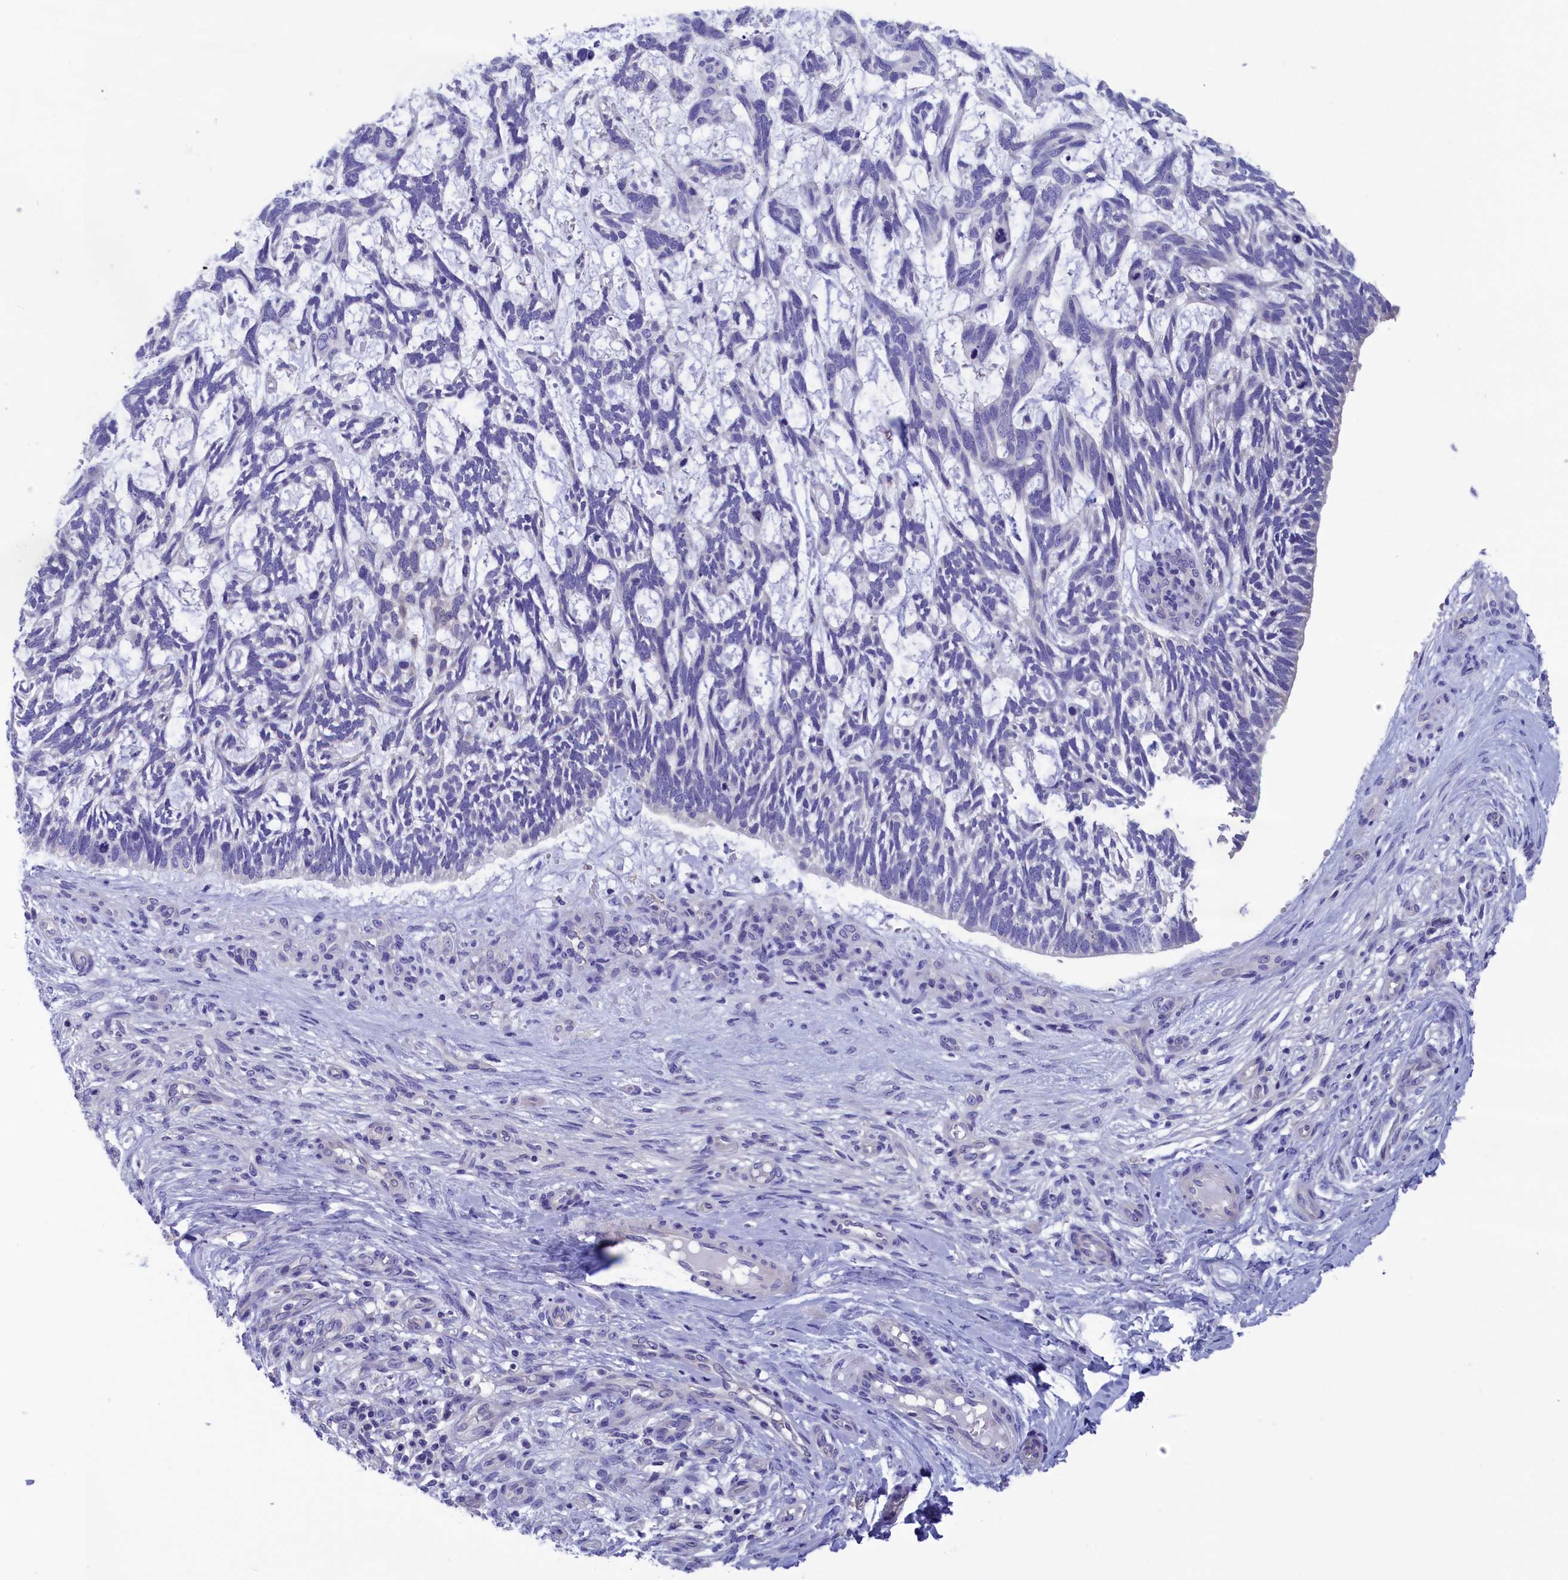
{"staining": {"intensity": "negative", "quantity": "none", "location": "none"}, "tissue": "skin cancer", "cell_type": "Tumor cells", "image_type": "cancer", "snomed": [{"axis": "morphology", "description": "Basal cell carcinoma"}, {"axis": "topography", "description": "Skin"}], "caption": "Tumor cells are negative for brown protein staining in skin cancer (basal cell carcinoma). (Brightfield microscopy of DAB immunohistochemistry (IHC) at high magnification).", "gene": "VPS35L", "patient": {"sex": "male", "age": 88}}